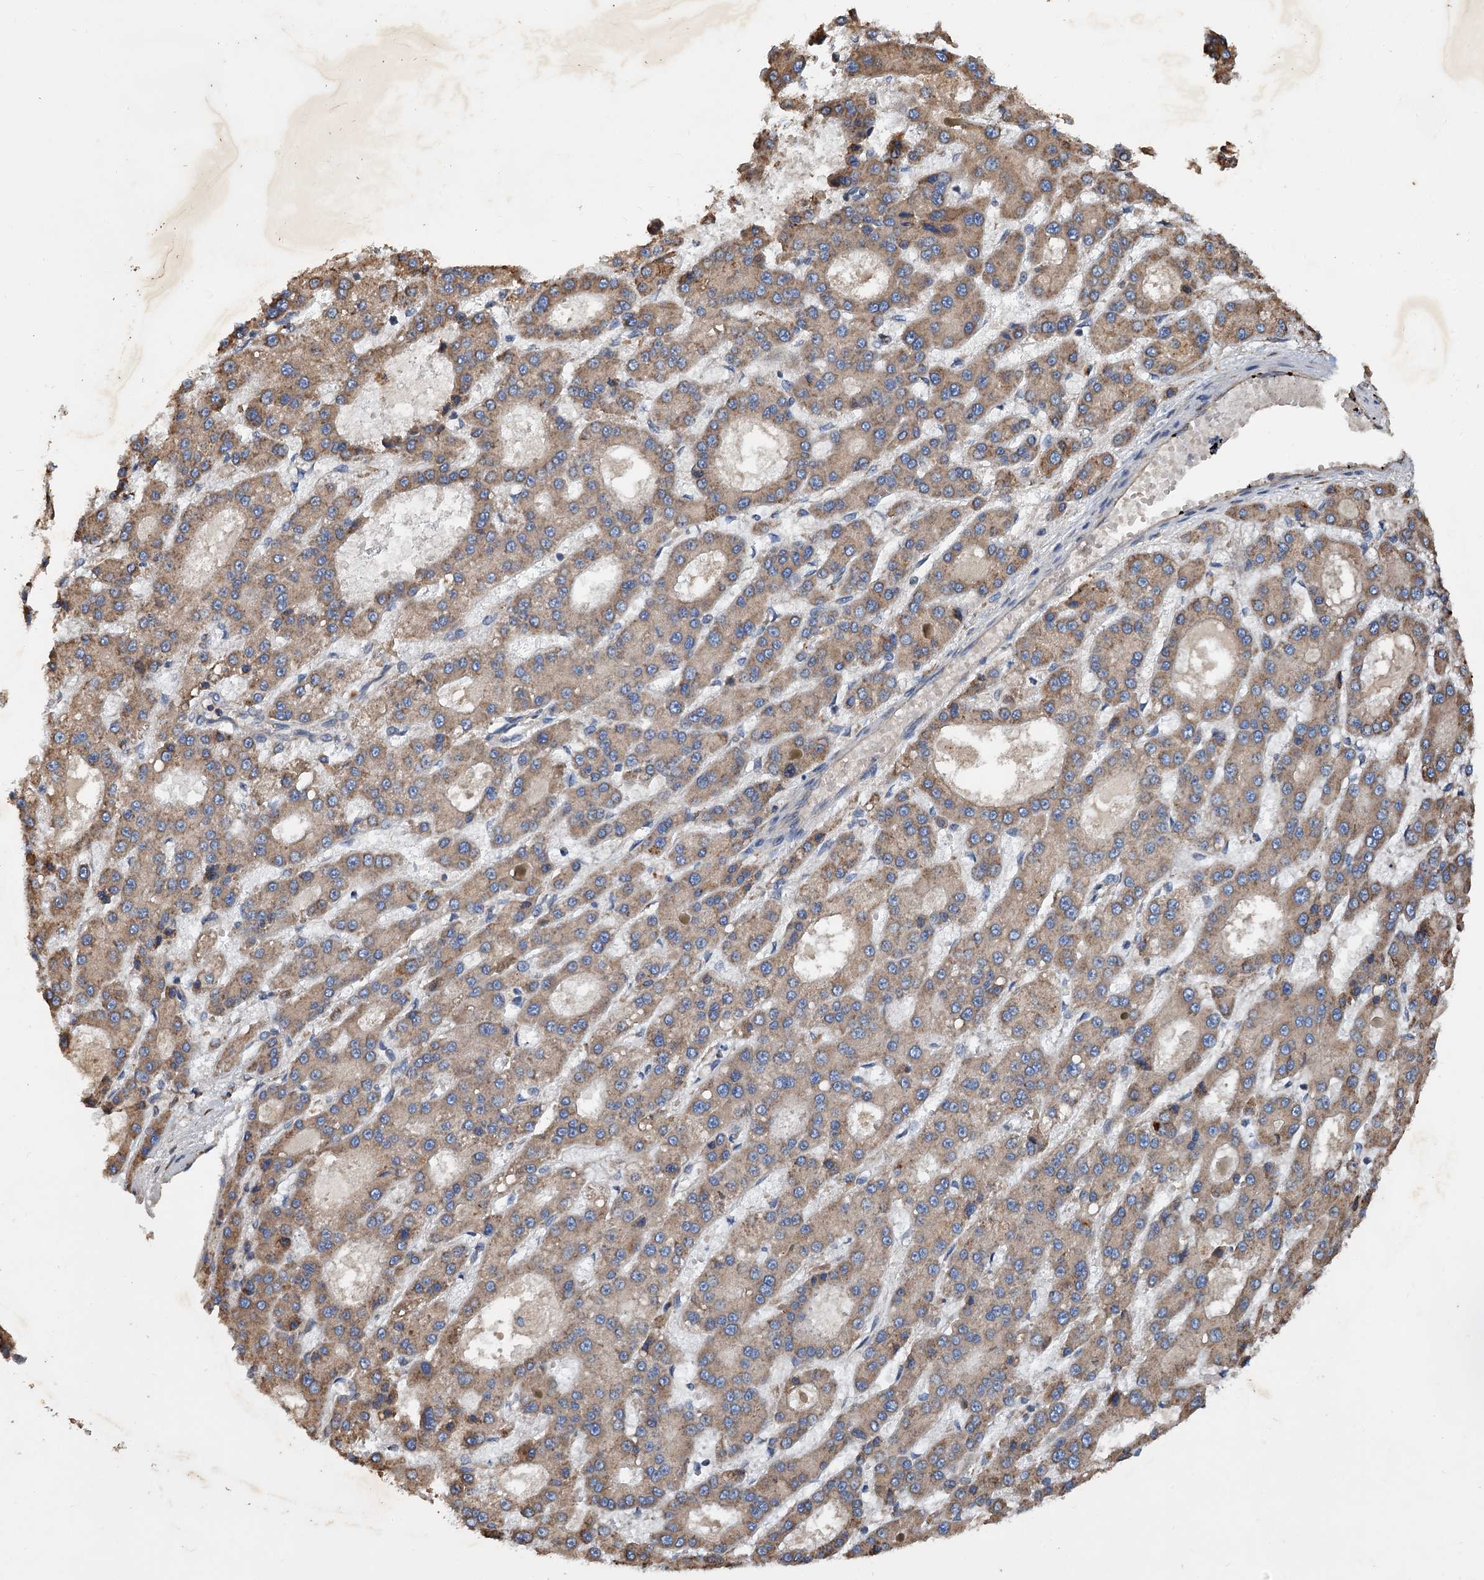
{"staining": {"intensity": "moderate", "quantity": ">75%", "location": "cytoplasmic/membranous"}, "tissue": "liver cancer", "cell_type": "Tumor cells", "image_type": "cancer", "snomed": [{"axis": "morphology", "description": "Carcinoma, Hepatocellular, NOS"}, {"axis": "topography", "description": "Liver"}], "caption": "Brown immunohistochemical staining in liver cancer demonstrates moderate cytoplasmic/membranous staining in approximately >75% of tumor cells.", "gene": "LINS1", "patient": {"sex": "male", "age": 70}}